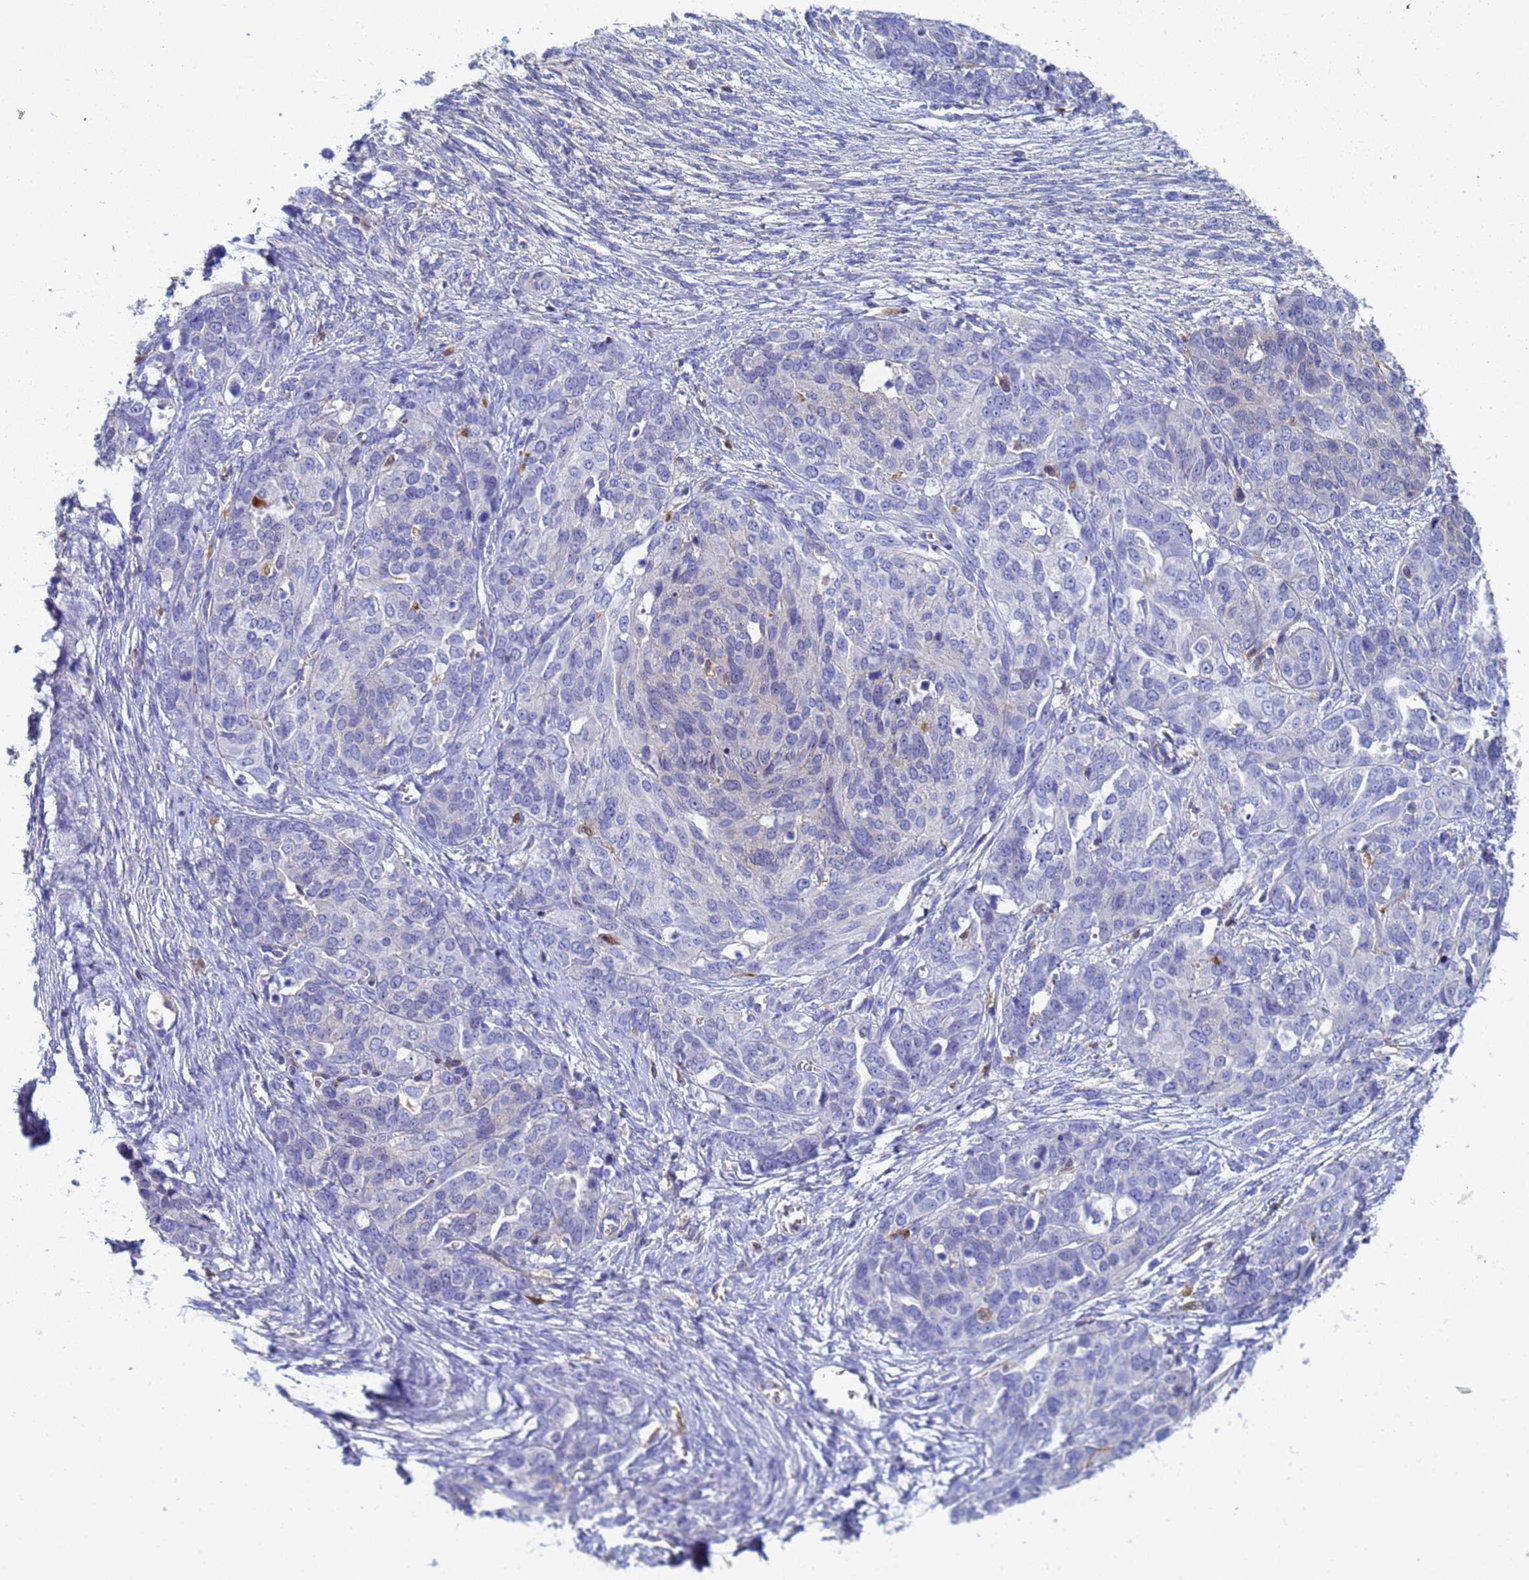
{"staining": {"intensity": "negative", "quantity": "none", "location": "none"}, "tissue": "ovarian cancer", "cell_type": "Tumor cells", "image_type": "cancer", "snomed": [{"axis": "morphology", "description": "Cystadenocarcinoma, serous, NOS"}, {"axis": "topography", "description": "Ovary"}], "caption": "Ovarian cancer was stained to show a protein in brown. There is no significant staining in tumor cells.", "gene": "GCHFR", "patient": {"sex": "female", "age": 44}}